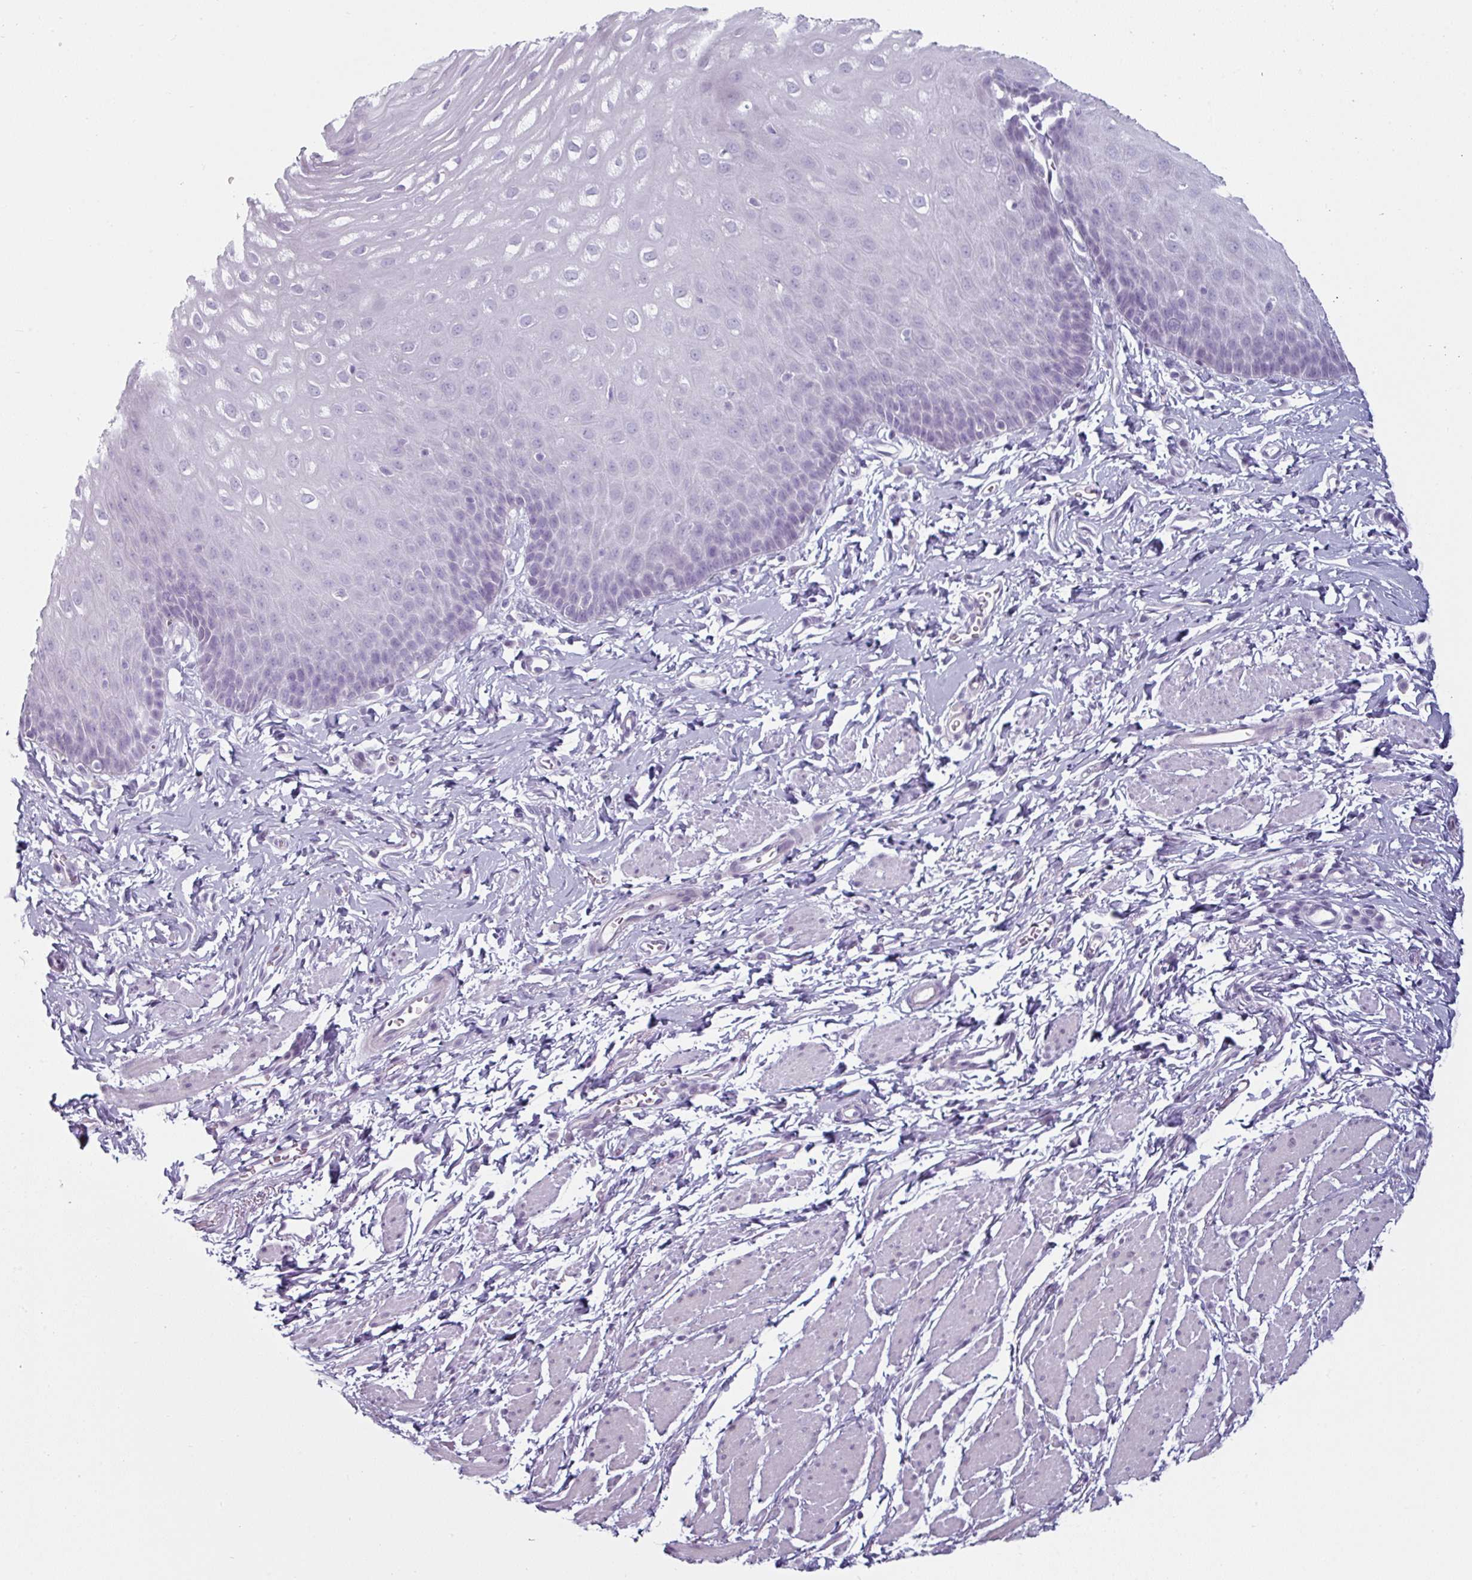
{"staining": {"intensity": "negative", "quantity": "none", "location": "none"}, "tissue": "esophagus", "cell_type": "Squamous epithelial cells", "image_type": "normal", "snomed": [{"axis": "morphology", "description": "Normal tissue, NOS"}, {"axis": "topography", "description": "Esophagus"}], "caption": "This is an IHC image of normal esophagus. There is no expression in squamous epithelial cells.", "gene": "CLCA1", "patient": {"sex": "male", "age": 70}}